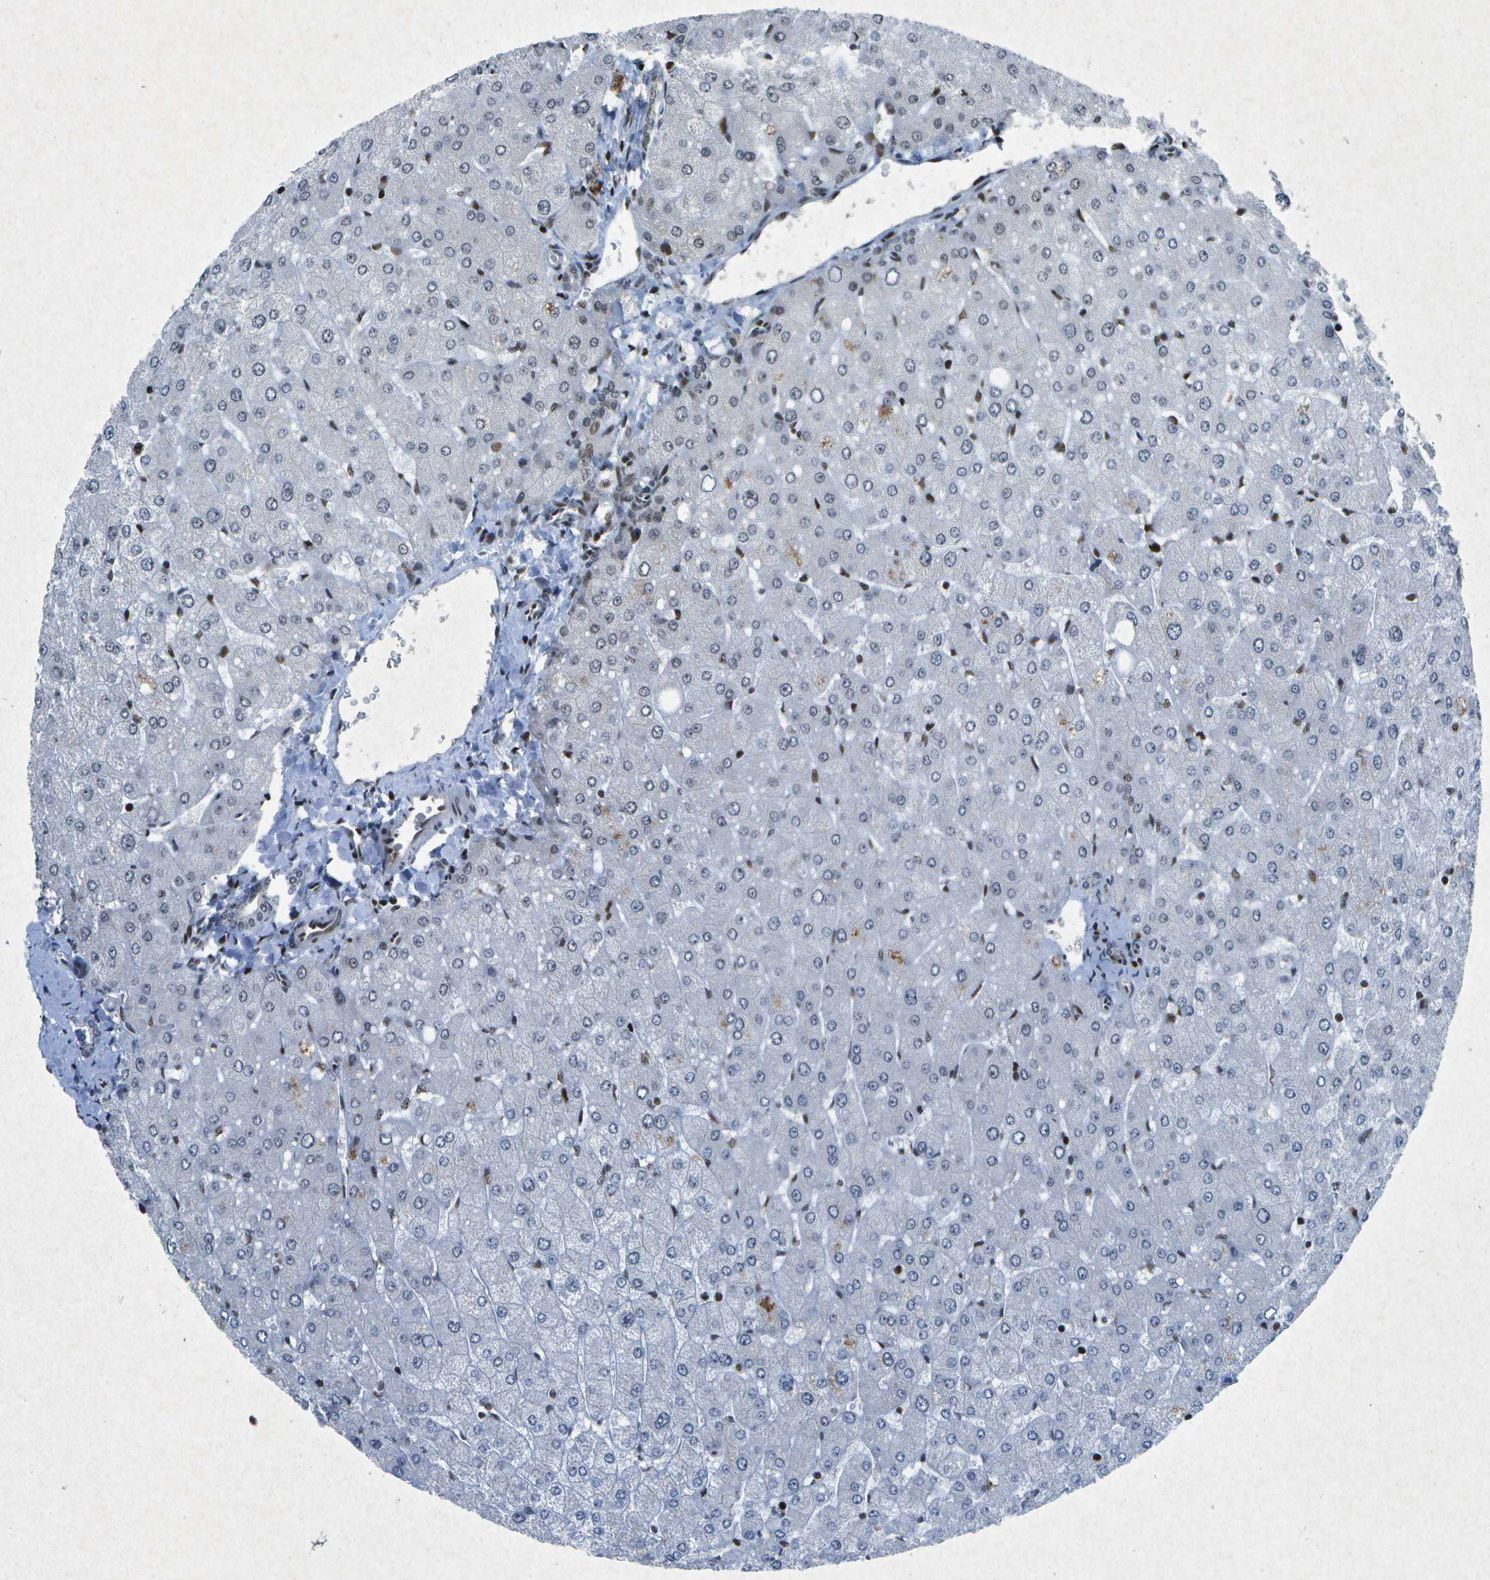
{"staining": {"intensity": "negative", "quantity": "none", "location": "none"}, "tissue": "liver", "cell_type": "Cholangiocytes", "image_type": "normal", "snomed": [{"axis": "morphology", "description": "Normal tissue, NOS"}, {"axis": "topography", "description": "Liver"}], "caption": "Immunohistochemistry (IHC) photomicrograph of normal liver: human liver stained with DAB displays no significant protein staining in cholangiocytes.", "gene": "MTA2", "patient": {"sex": "male", "age": 55}}